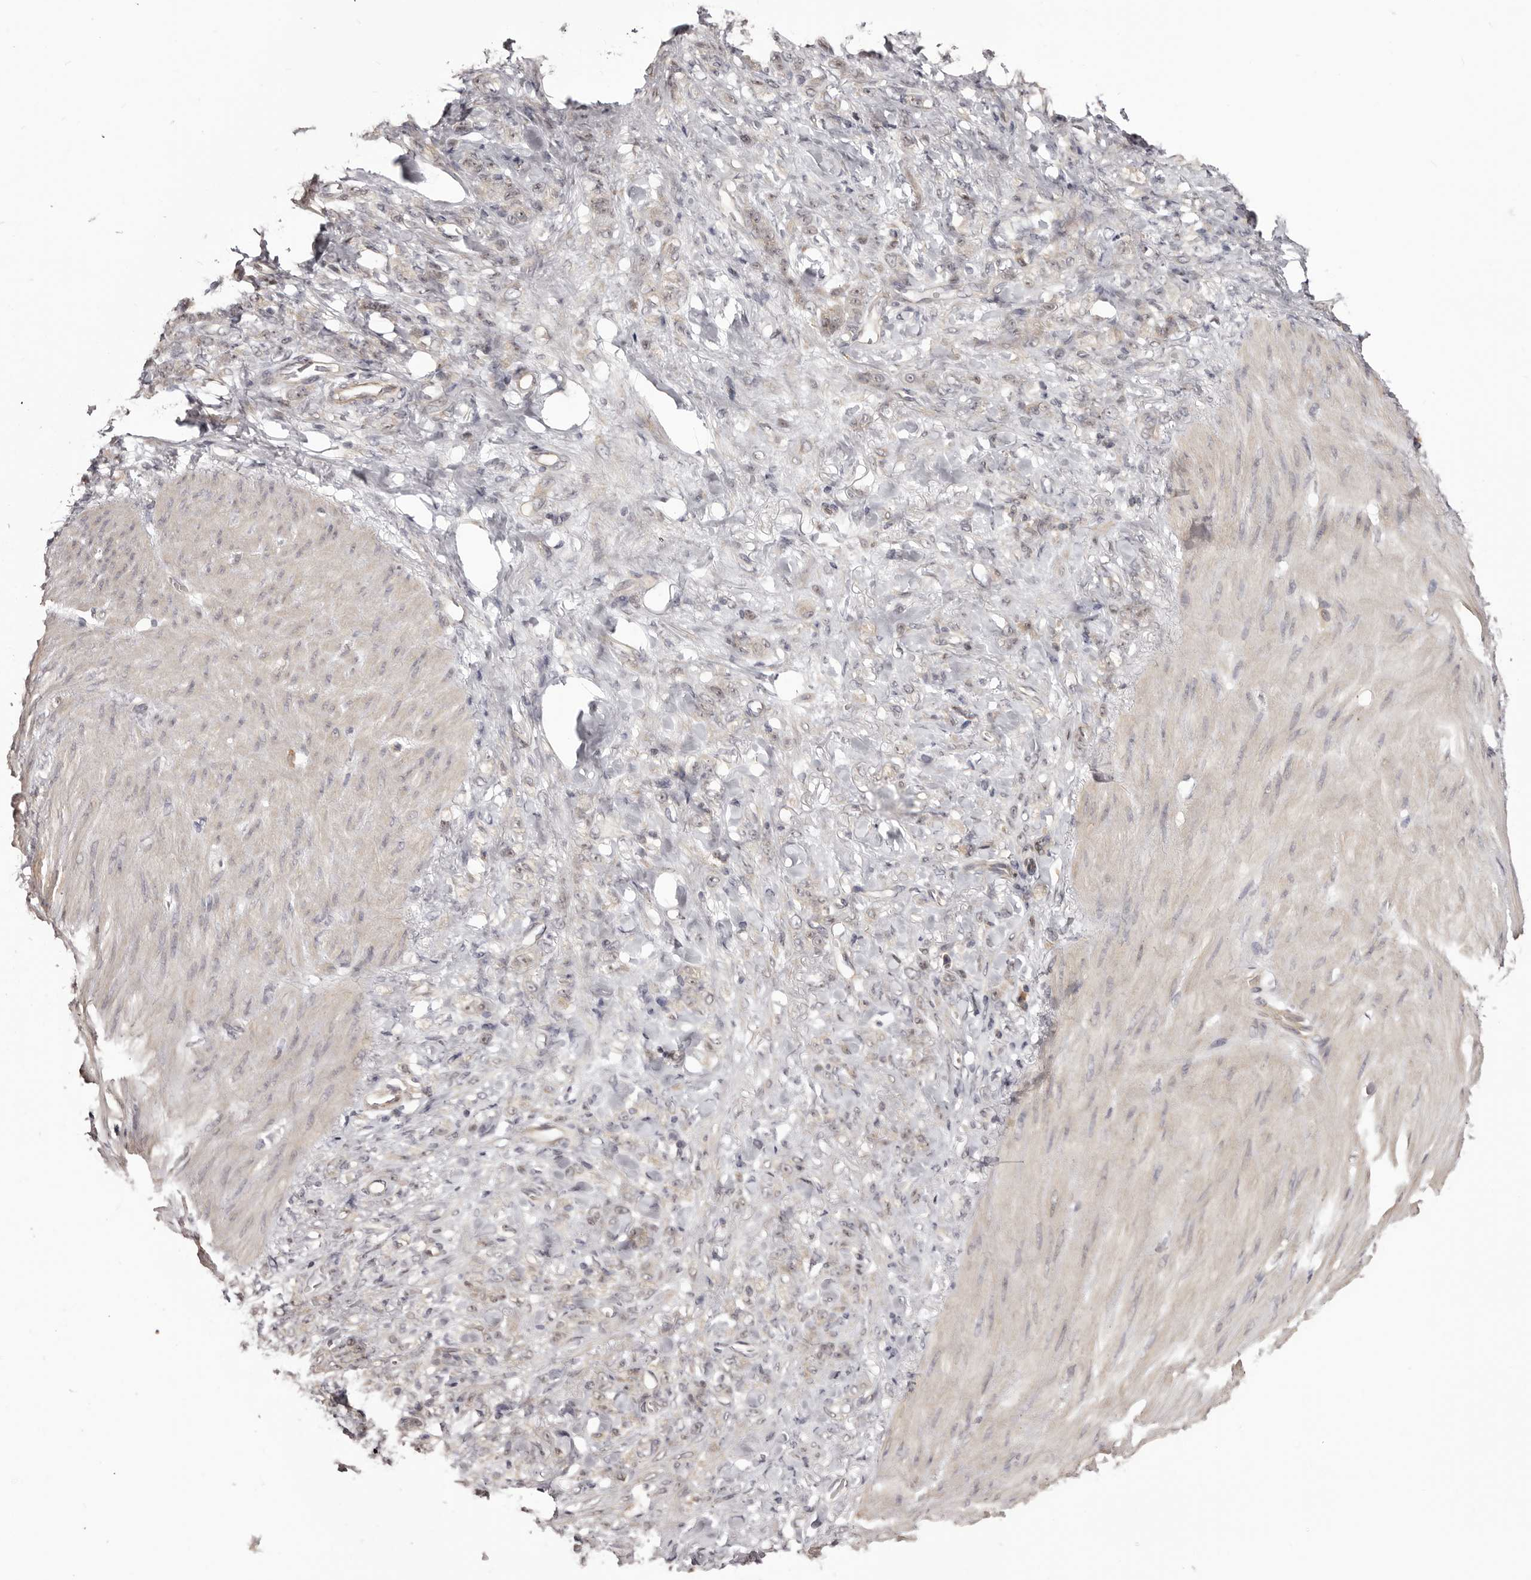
{"staining": {"intensity": "weak", "quantity": "<25%", "location": "nuclear"}, "tissue": "stomach cancer", "cell_type": "Tumor cells", "image_type": "cancer", "snomed": [{"axis": "morphology", "description": "Normal tissue, NOS"}, {"axis": "morphology", "description": "Adenocarcinoma, NOS"}, {"axis": "topography", "description": "Stomach"}], "caption": "A micrograph of human stomach cancer is negative for staining in tumor cells. (DAB (3,3'-diaminobenzidine) IHC visualized using brightfield microscopy, high magnification).", "gene": "NOL12", "patient": {"sex": "male", "age": 82}}